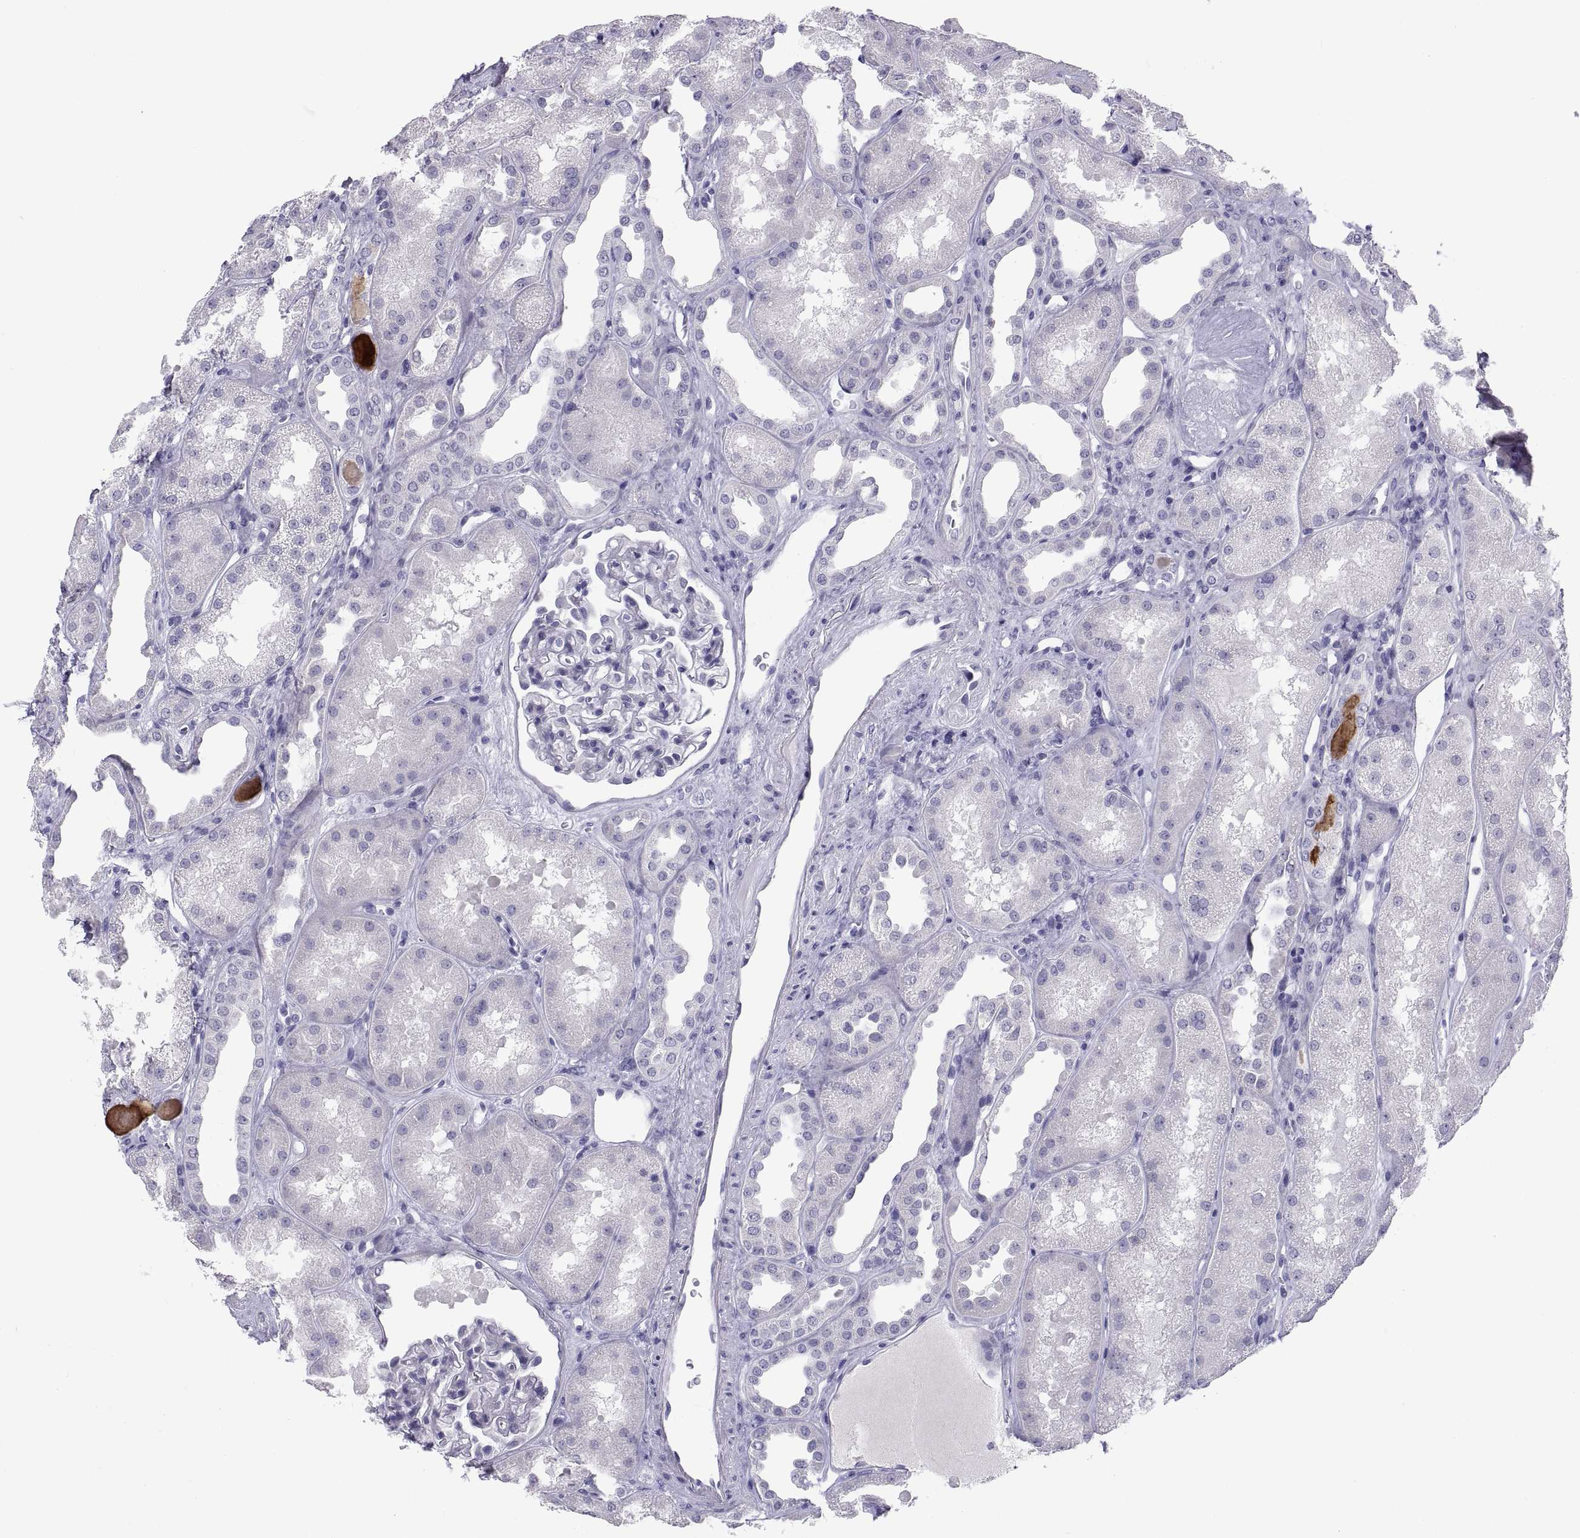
{"staining": {"intensity": "negative", "quantity": "none", "location": "none"}, "tissue": "kidney", "cell_type": "Cells in glomeruli", "image_type": "normal", "snomed": [{"axis": "morphology", "description": "Normal tissue, NOS"}, {"axis": "topography", "description": "Kidney"}], "caption": "This is an immunohistochemistry (IHC) micrograph of benign kidney. There is no staining in cells in glomeruli.", "gene": "TEX13A", "patient": {"sex": "male", "age": 61}}